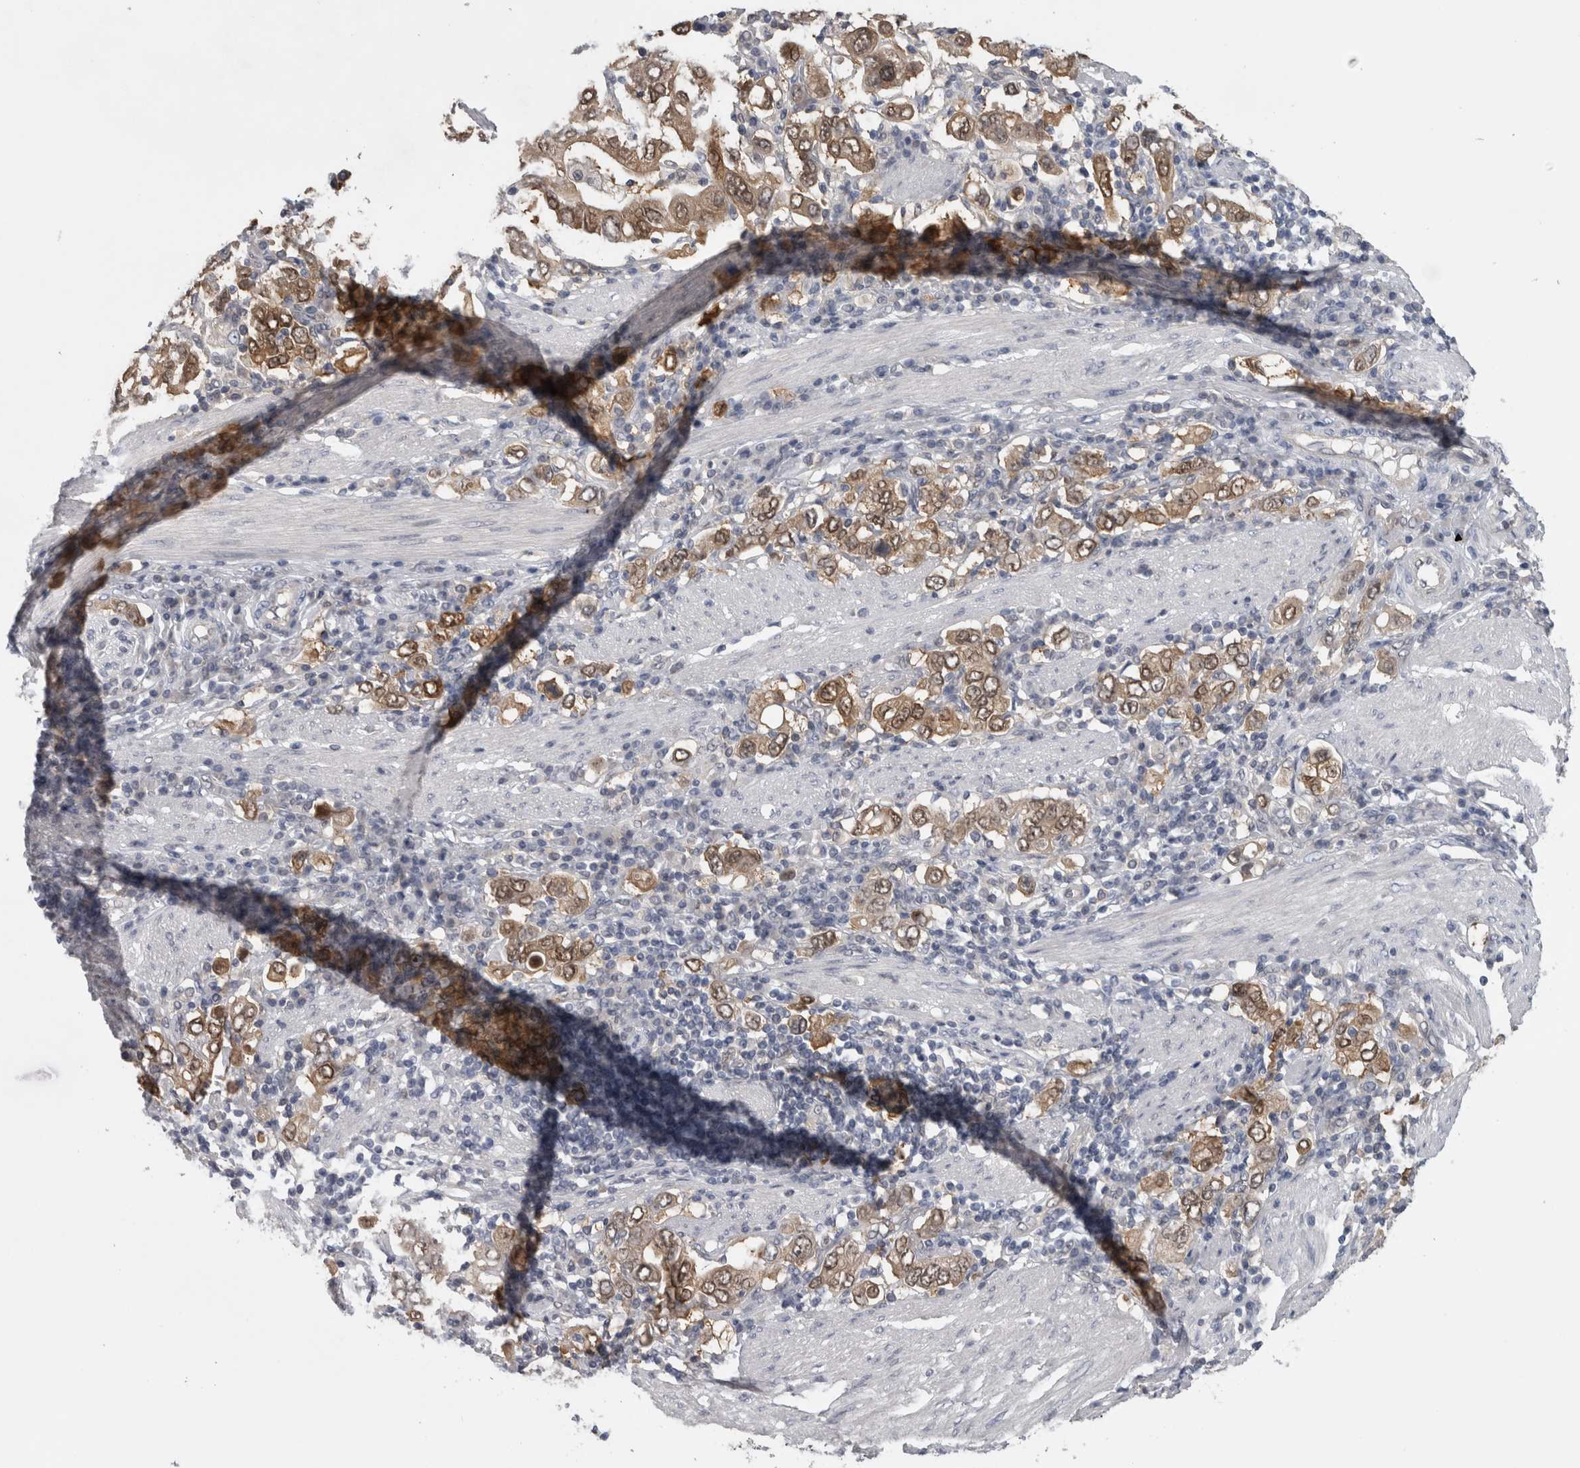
{"staining": {"intensity": "moderate", "quantity": ">75%", "location": "cytoplasmic/membranous,nuclear"}, "tissue": "stomach cancer", "cell_type": "Tumor cells", "image_type": "cancer", "snomed": [{"axis": "morphology", "description": "Adenocarcinoma, NOS"}, {"axis": "topography", "description": "Stomach, upper"}], "caption": "Immunohistochemistry (IHC) (DAB (3,3'-diaminobenzidine)) staining of human stomach cancer (adenocarcinoma) demonstrates moderate cytoplasmic/membranous and nuclear protein positivity in approximately >75% of tumor cells.", "gene": "NAPRT", "patient": {"sex": "male", "age": 62}}